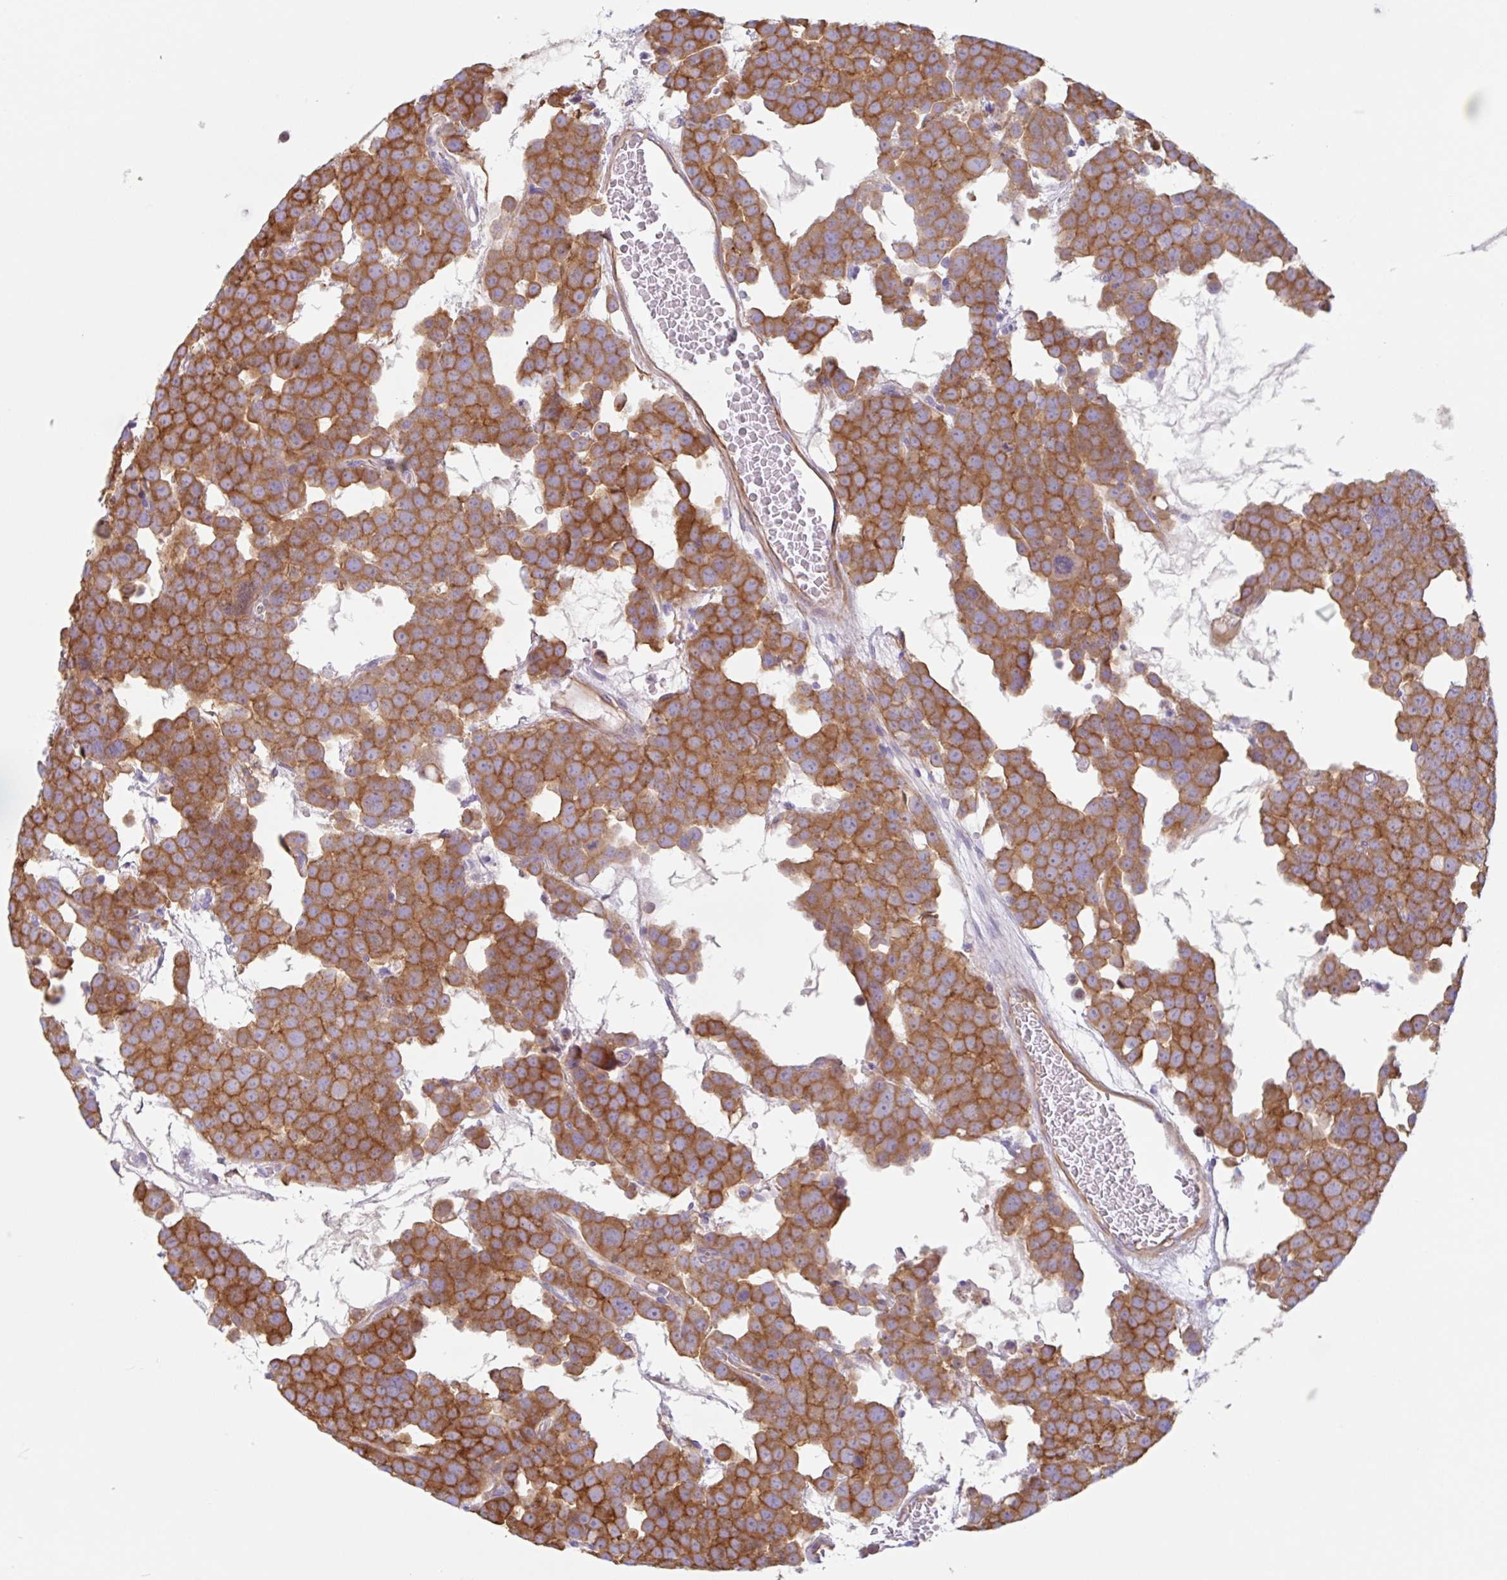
{"staining": {"intensity": "strong", "quantity": ">75%", "location": "cytoplasmic/membranous"}, "tissue": "testis cancer", "cell_type": "Tumor cells", "image_type": "cancer", "snomed": [{"axis": "morphology", "description": "Seminoma, NOS"}, {"axis": "topography", "description": "Testis"}], "caption": "This micrograph exhibits immunohistochemistry (IHC) staining of human testis cancer (seminoma), with high strong cytoplasmic/membranous staining in approximately >75% of tumor cells.", "gene": "MYH10", "patient": {"sex": "male", "age": 71}}